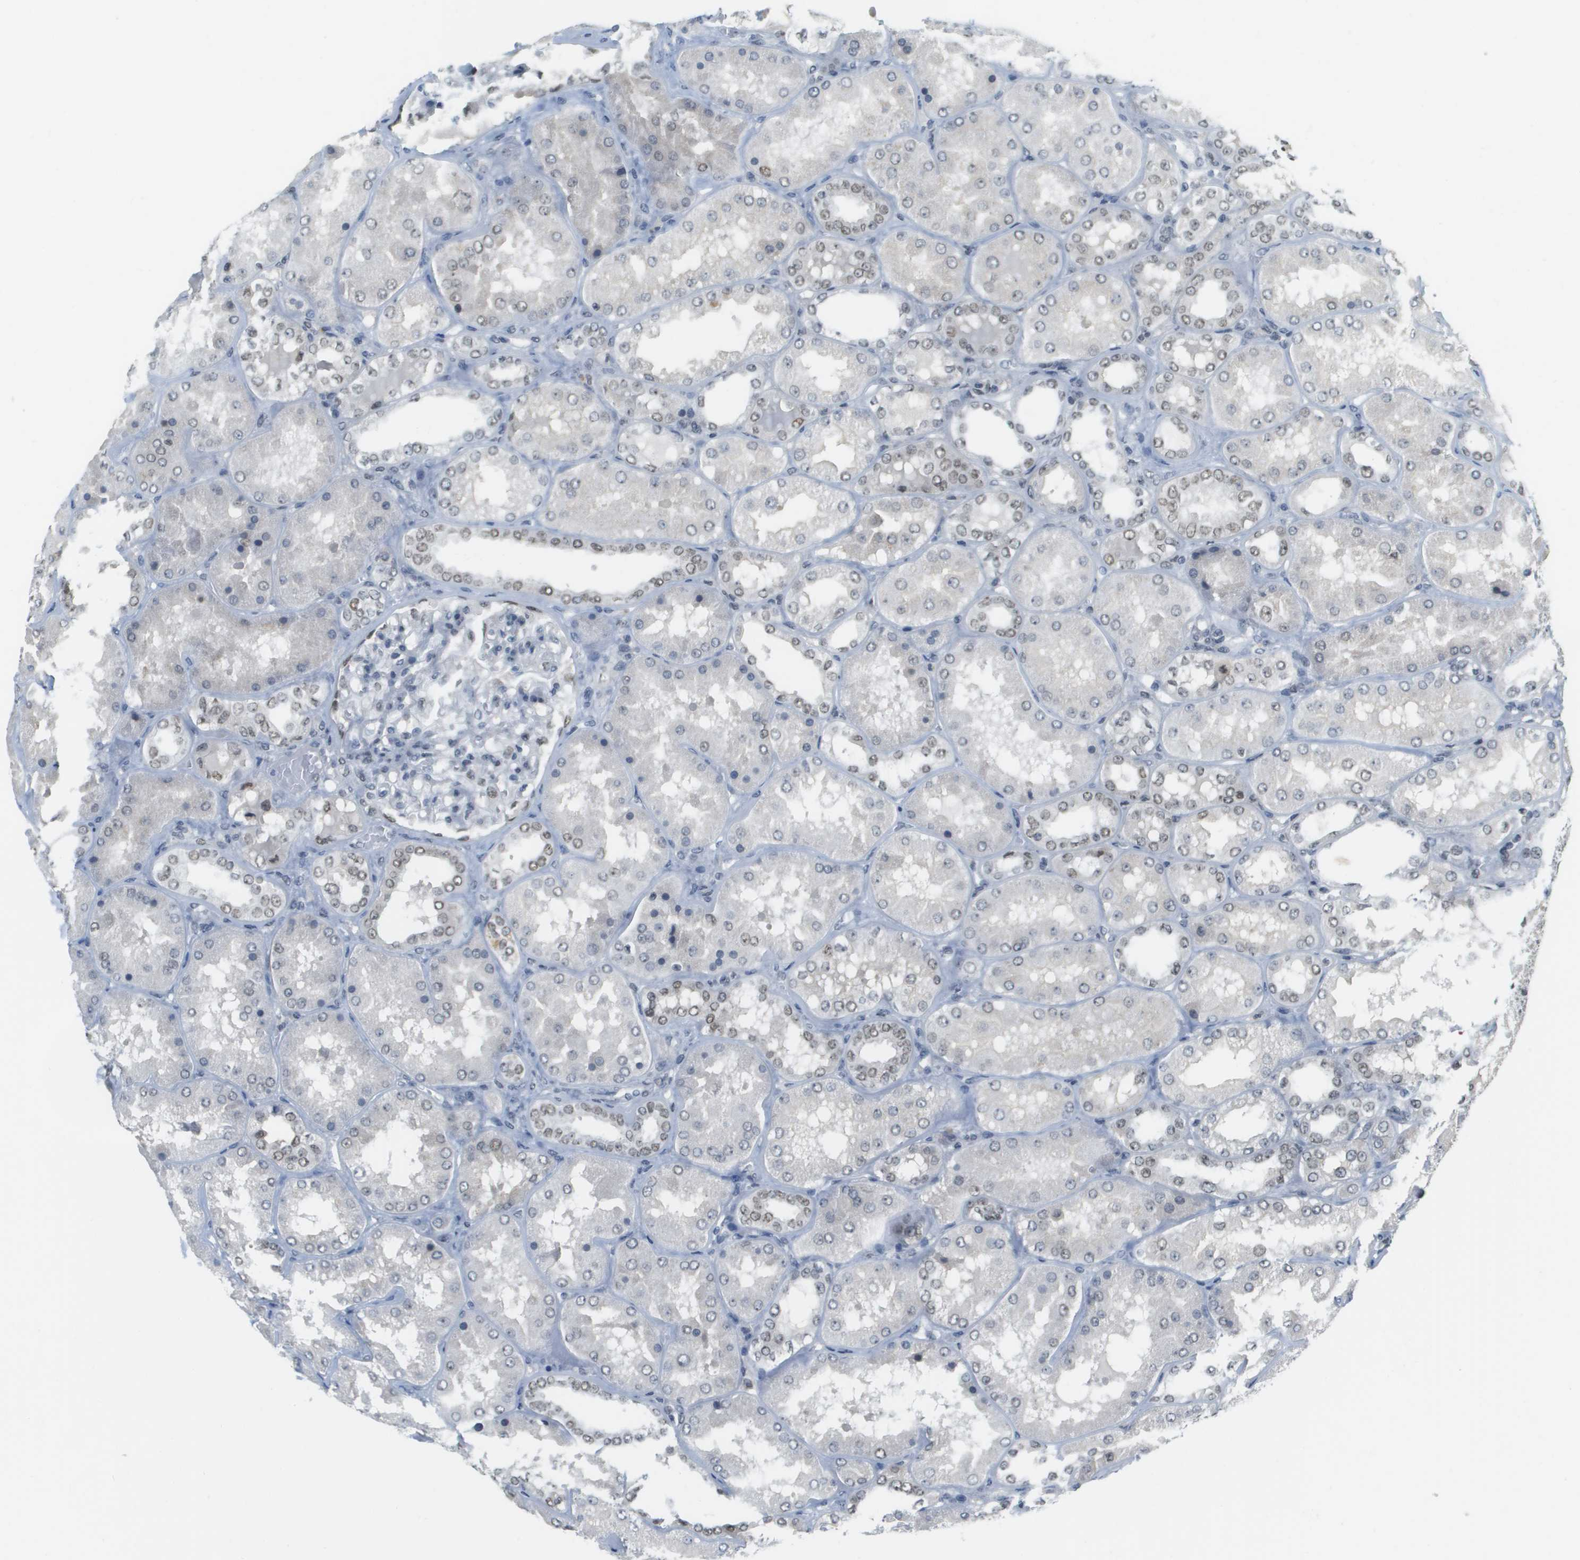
{"staining": {"intensity": "strong", "quantity": "<25%", "location": "nuclear"}, "tissue": "kidney", "cell_type": "Cells in glomeruli", "image_type": "normal", "snomed": [{"axis": "morphology", "description": "Normal tissue, NOS"}, {"axis": "topography", "description": "Kidney"}], "caption": "The image displays a brown stain indicating the presence of a protein in the nuclear of cells in glomeruli in kidney.", "gene": "CBX5", "patient": {"sex": "female", "age": 56}}